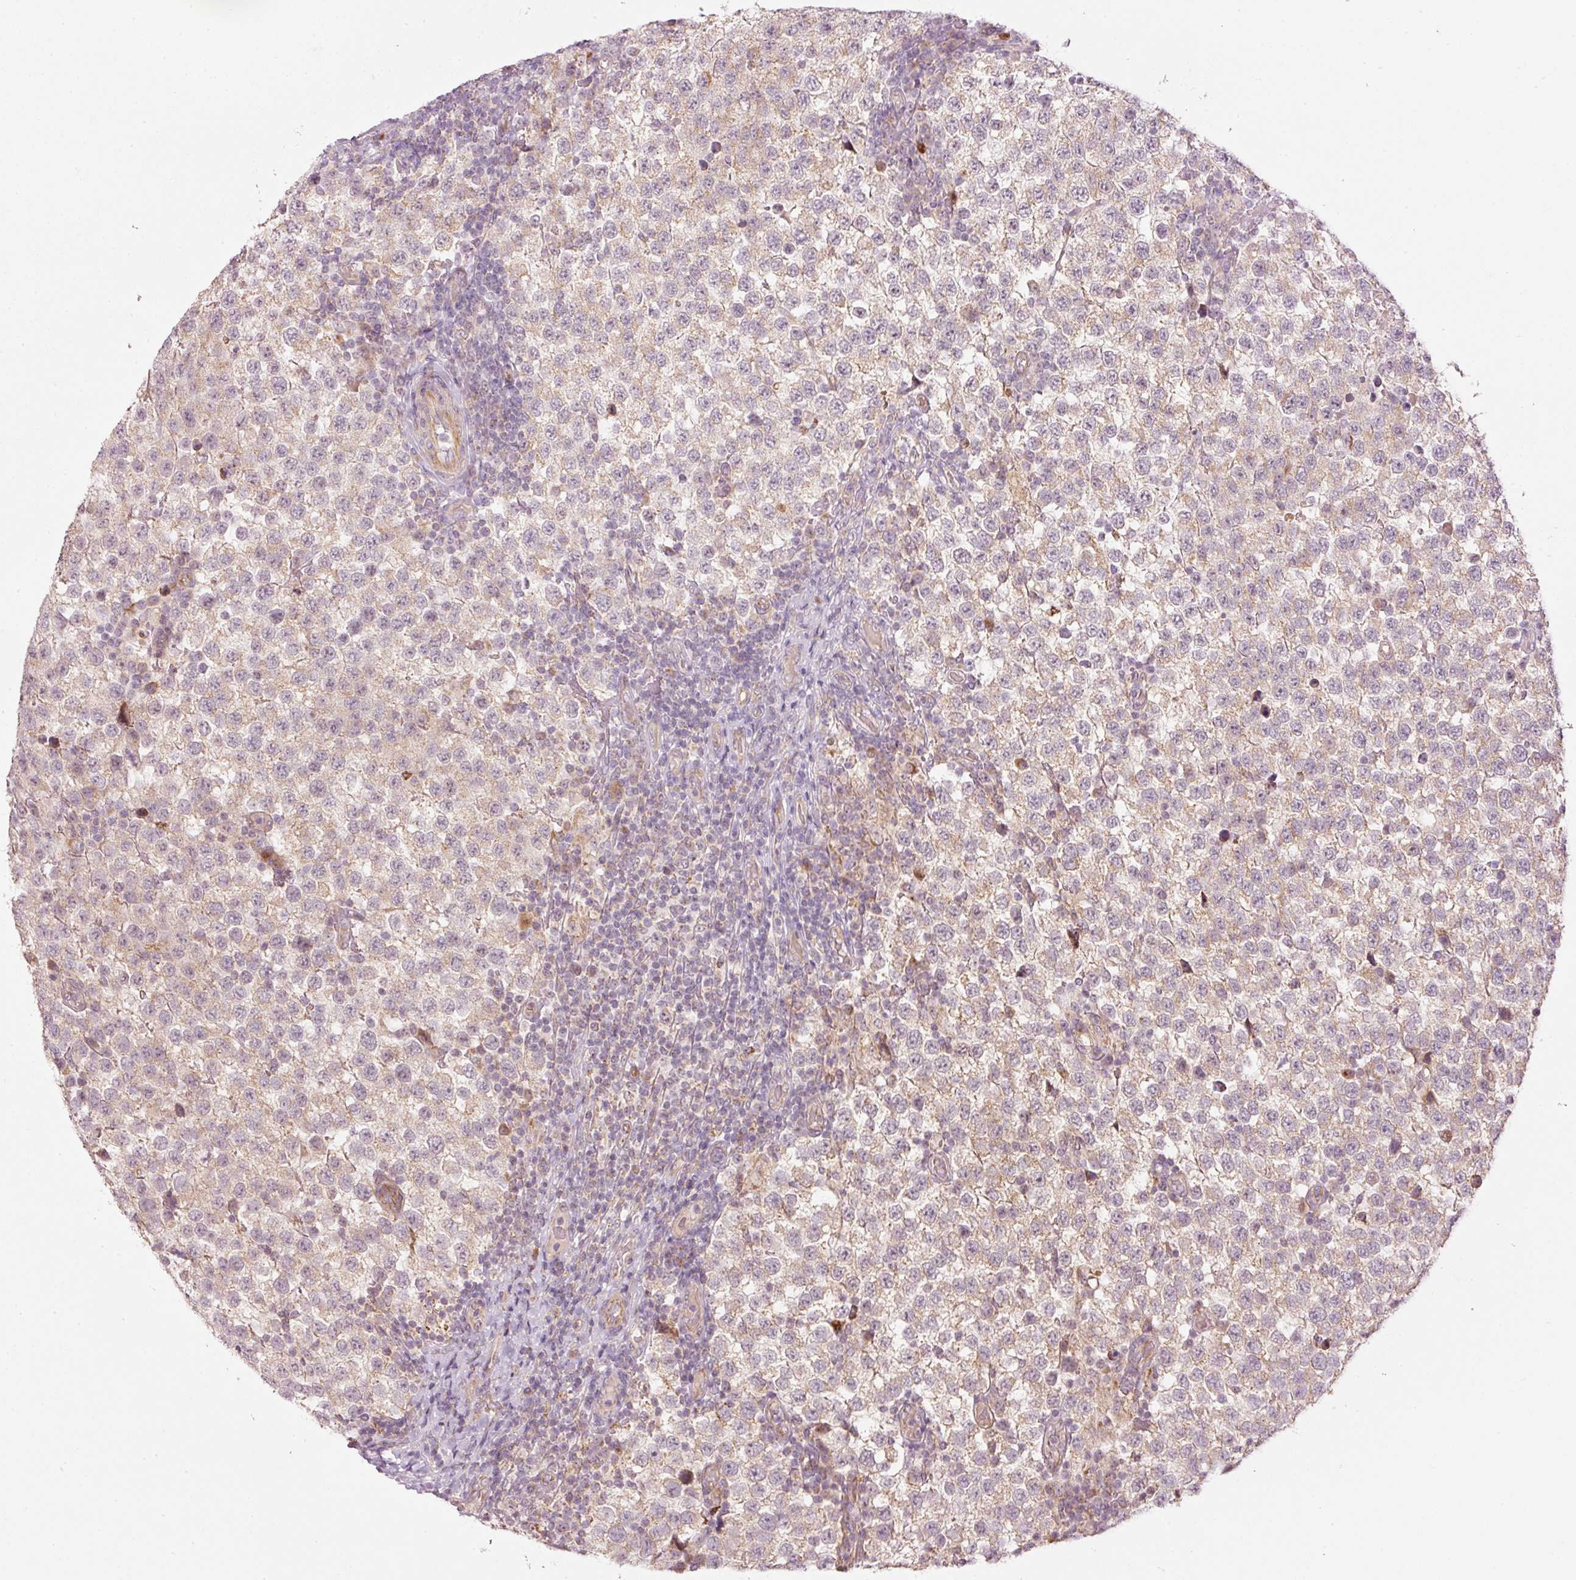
{"staining": {"intensity": "weak", "quantity": ">75%", "location": "cytoplasmic/membranous"}, "tissue": "testis cancer", "cell_type": "Tumor cells", "image_type": "cancer", "snomed": [{"axis": "morphology", "description": "Seminoma, NOS"}, {"axis": "topography", "description": "Testis"}], "caption": "High-magnification brightfield microscopy of testis cancer (seminoma) stained with DAB (3,3'-diaminobenzidine) (brown) and counterstained with hematoxylin (blue). tumor cells exhibit weak cytoplasmic/membranous positivity is seen in about>75% of cells.", "gene": "CDC20B", "patient": {"sex": "male", "age": 34}}